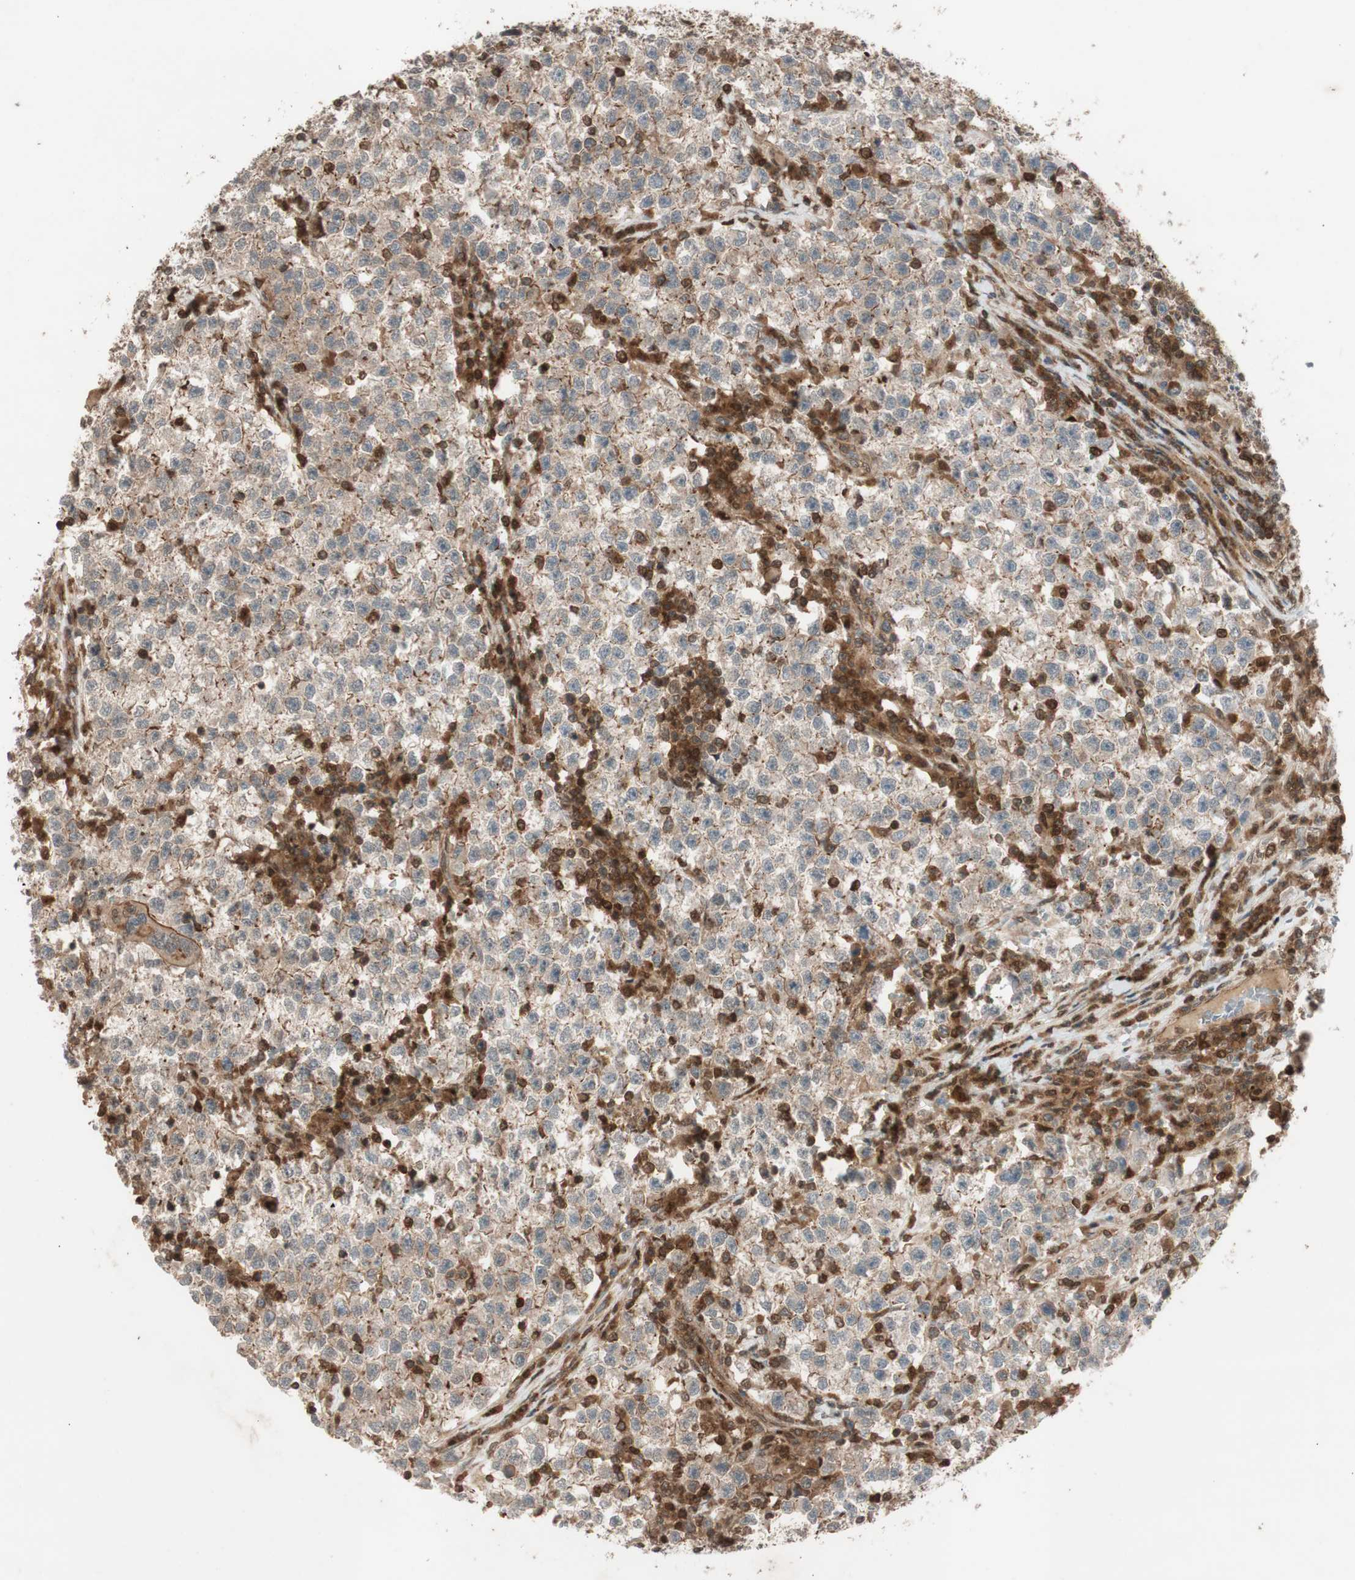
{"staining": {"intensity": "weak", "quantity": ">75%", "location": "cytoplasmic/membranous"}, "tissue": "testis cancer", "cell_type": "Tumor cells", "image_type": "cancer", "snomed": [{"axis": "morphology", "description": "Seminoma, NOS"}, {"axis": "topography", "description": "Testis"}], "caption": "Seminoma (testis) stained with immunohistochemistry reveals weak cytoplasmic/membranous positivity in about >75% of tumor cells.", "gene": "EPHA8", "patient": {"sex": "male", "age": 22}}